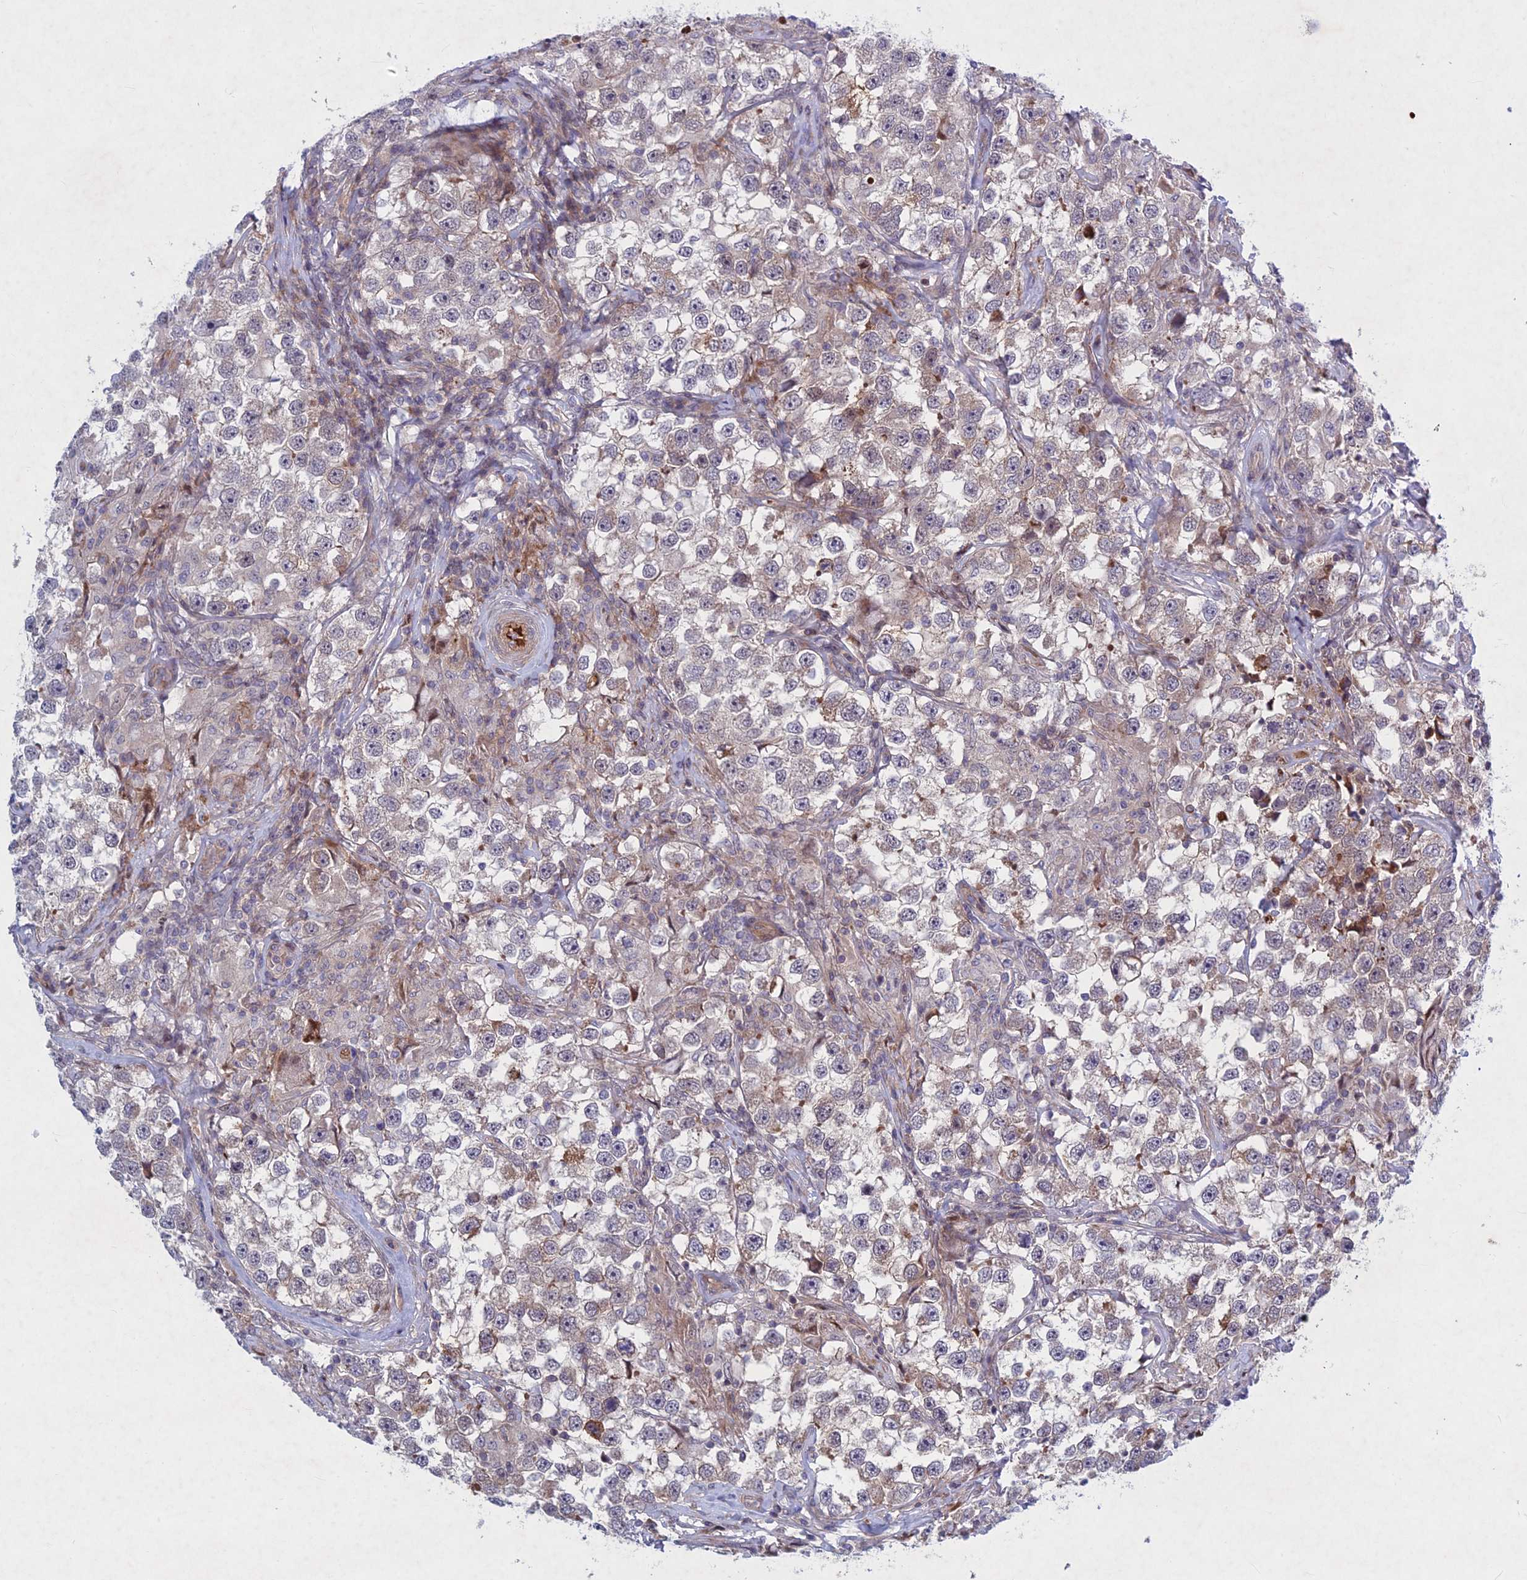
{"staining": {"intensity": "negative", "quantity": "none", "location": "none"}, "tissue": "testis cancer", "cell_type": "Tumor cells", "image_type": "cancer", "snomed": [{"axis": "morphology", "description": "Seminoma, NOS"}, {"axis": "topography", "description": "Testis"}], "caption": "This photomicrograph is of testis seminoma stained with immunohistochemistry (IHC) to label a protein in brown with the nuclei are counter-stained blue. There is no staining in tumor cells.", "gene": "PTHLH", "patient": {"sex": "male", "age": 46}}